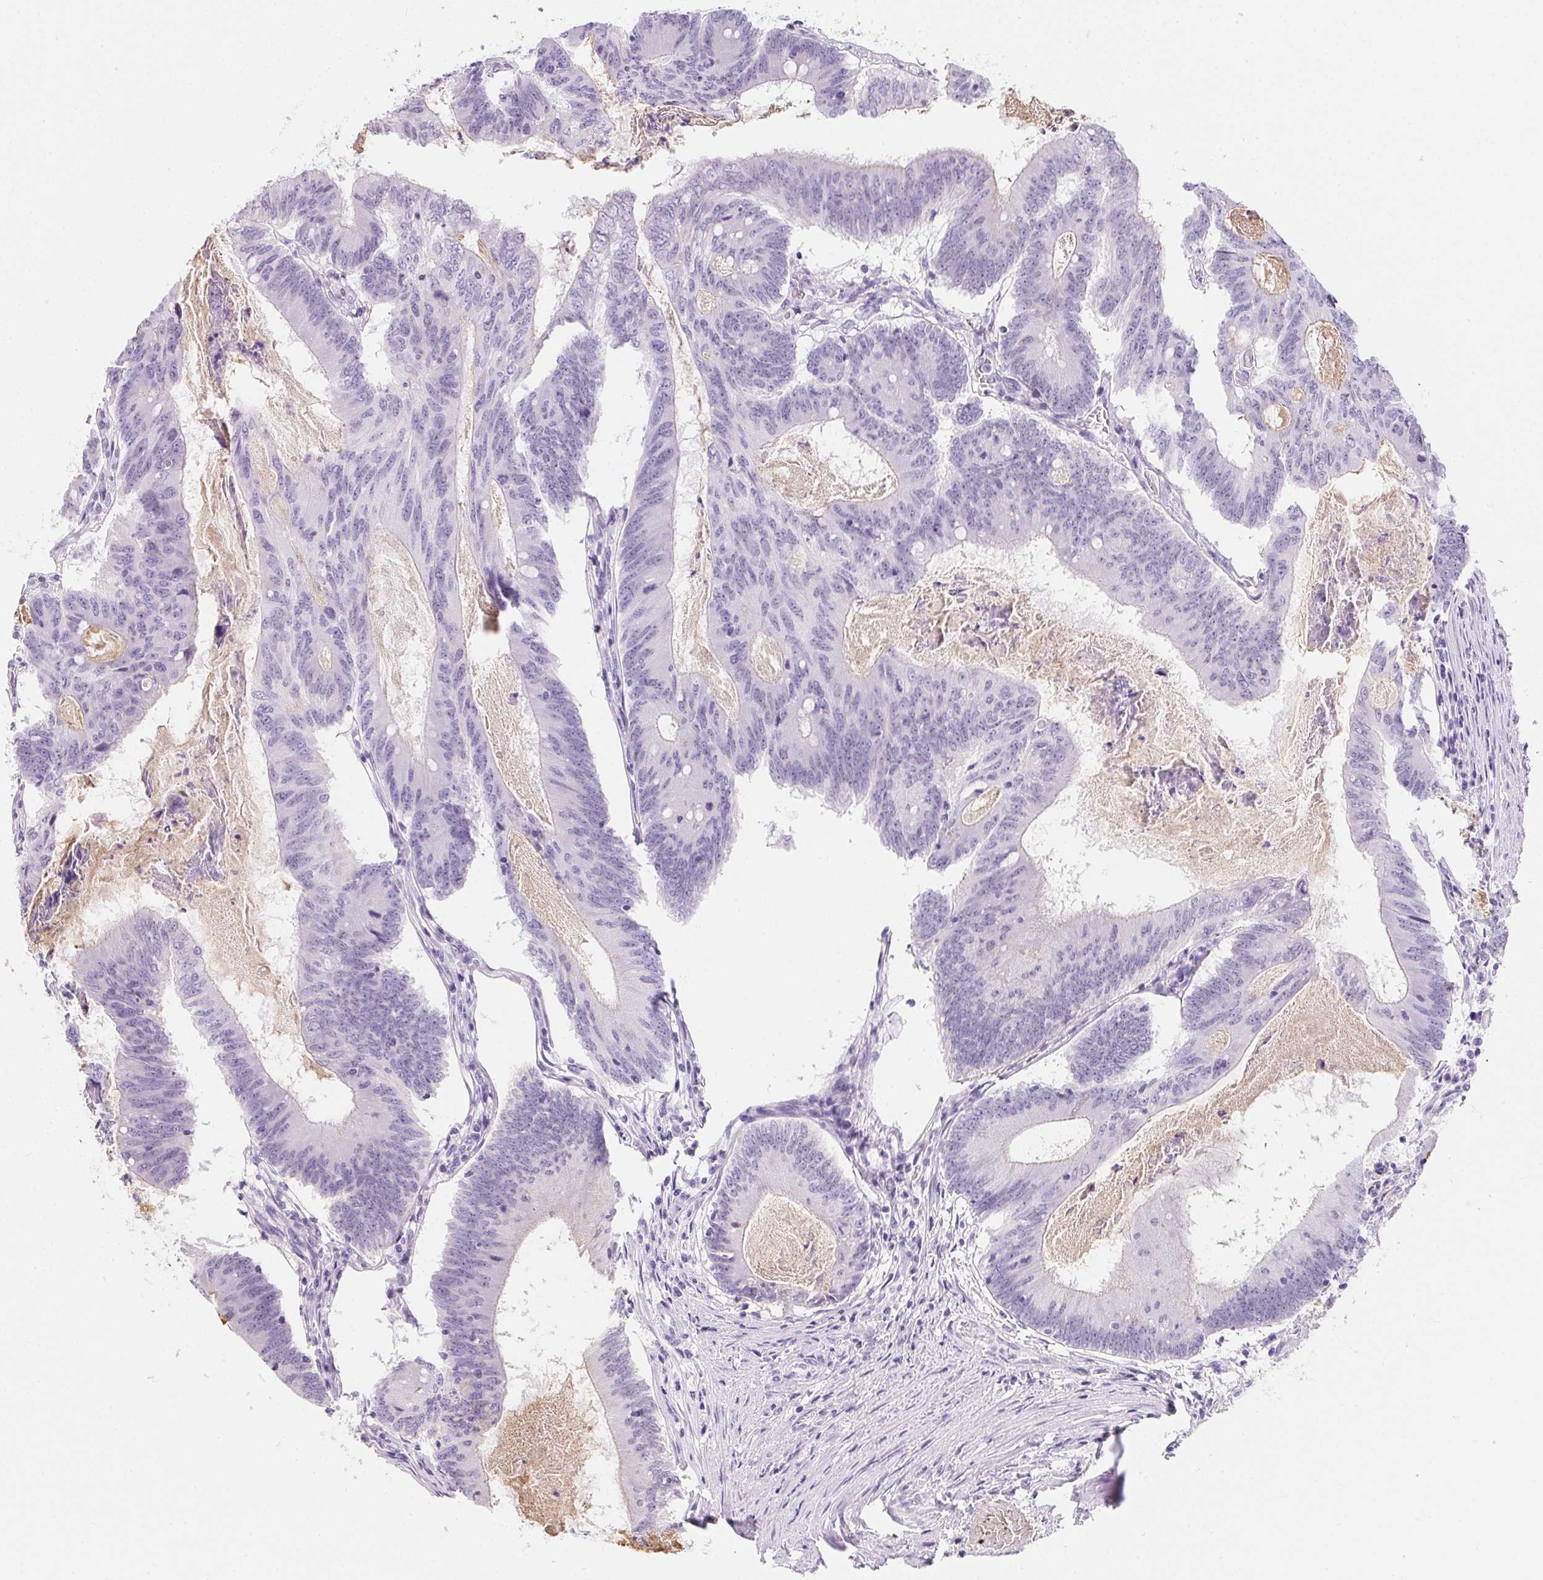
{"staining": {"intensity": "negative", "quantity": "none", "location": "none"}, "tissue": "colorectal cancer", "cell_type": "Tumor cells", "image_type": "cancer", "snomed": [{"axis": "morphology", "description": "Adenocarcinoma, NOS"}, {"axis": "topography", "description": "Colon"}], "caption": "Colorectal cancer (adenocarcinoma) was stained to show a protein in brown. There is no significant staining in tumor cells.", "gene": "AQP5", "patient": {"sex": "female", "age": 70}}